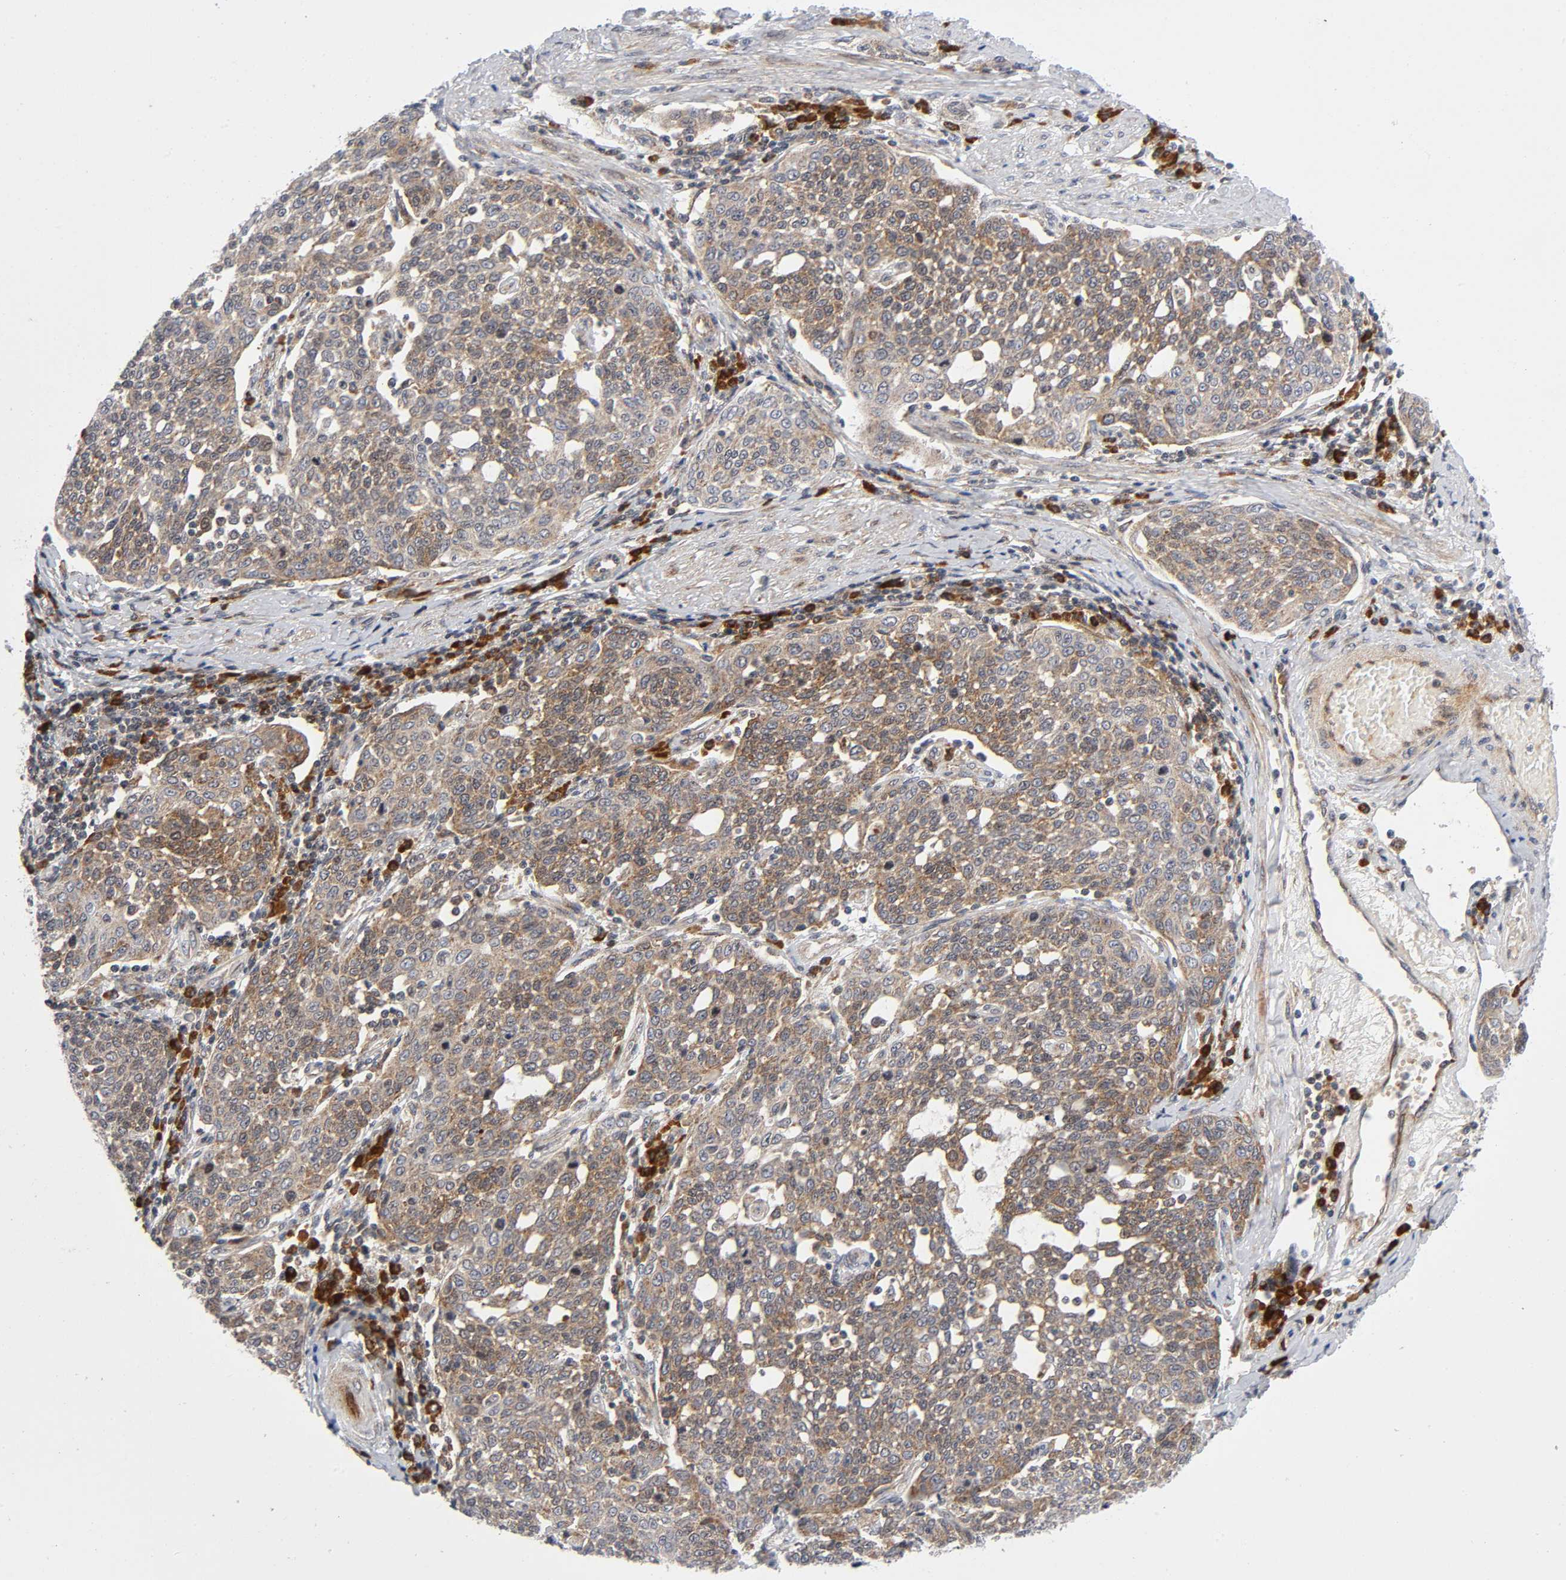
{"staining": {"intensity": "moderate", "quantity": ">75%", "location": "cytoplasmic/membranous"}, "tissue": "cervical cancer", "cell_type": "Tumor cells", "image_type": "cancer", "snomed": [{"axis": "morphology", "description": "Squamous cell carcinoma, NOS"}, {"axis": "topography", "description": "Cervix"}], "caption": "A brown stain shows moderate cytoplasmic/membranous staining of a protein in human cervical cancer (squamous cell carcinoma) tumor cells.", "gene": "EIF5", "patient": {"sex": "female", "age": 34}}